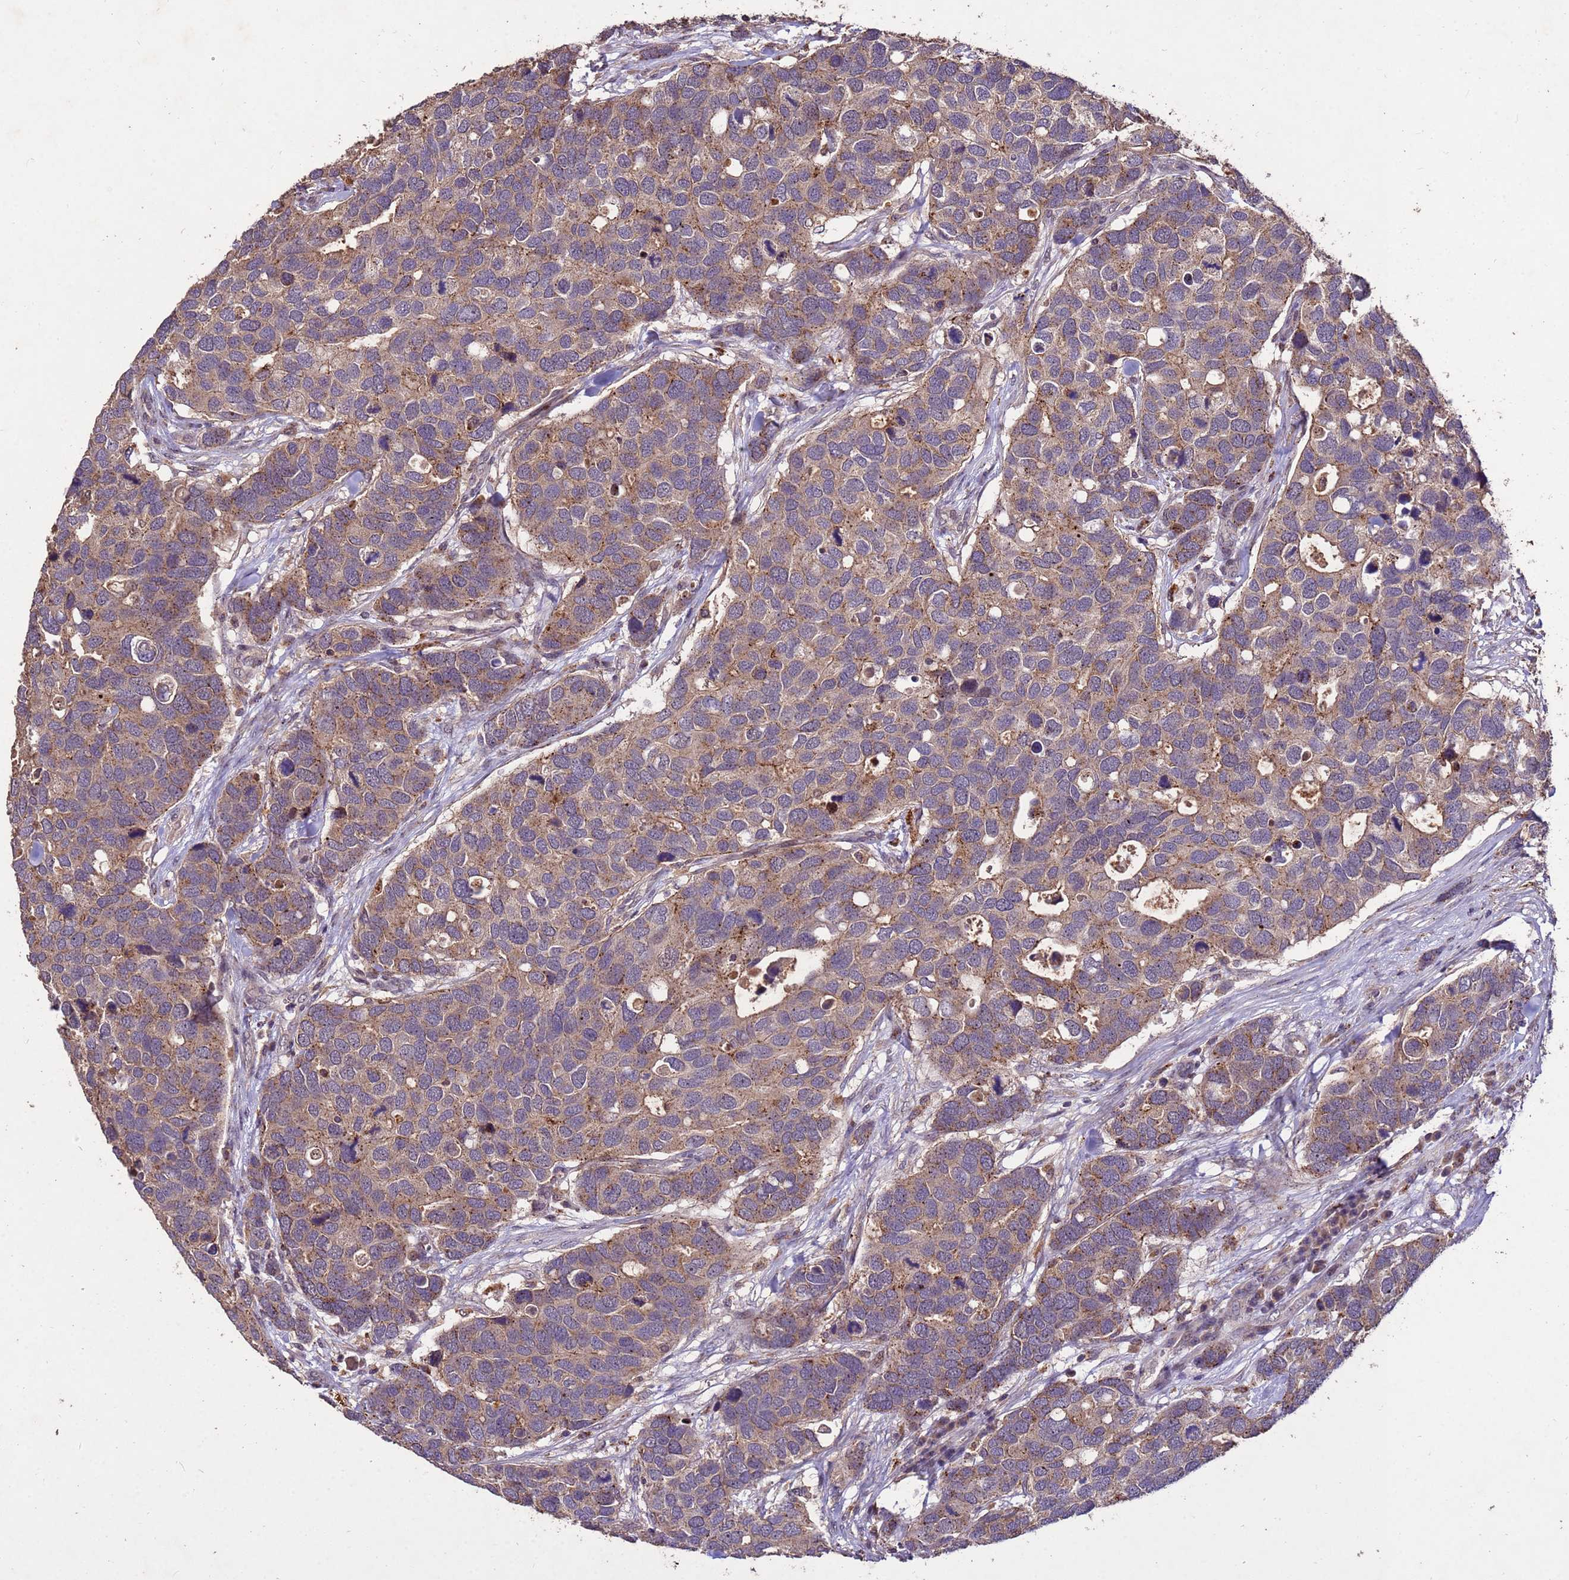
{"staining": {"intensity": "moderate", "quantity": ">75%", "location": "cytoplasmic/membranous"}, "tissue": "breast cancer", "cell_type": "Tumor cells", "image_type": "cancer", "snomed": [{"axis": "morphology", "description": "Duct carcinoma"}, {"axis": "topography", "description": "Breast"}], "caption": "A photomicrograph of infiltrating ductal carcinoma (breast) stained for a protein reveals moderate cytoplasmic/membranous brown staining in tumor cells.", "gene": "TOR4A", "patient": {"sex": "female", "age": 83}}